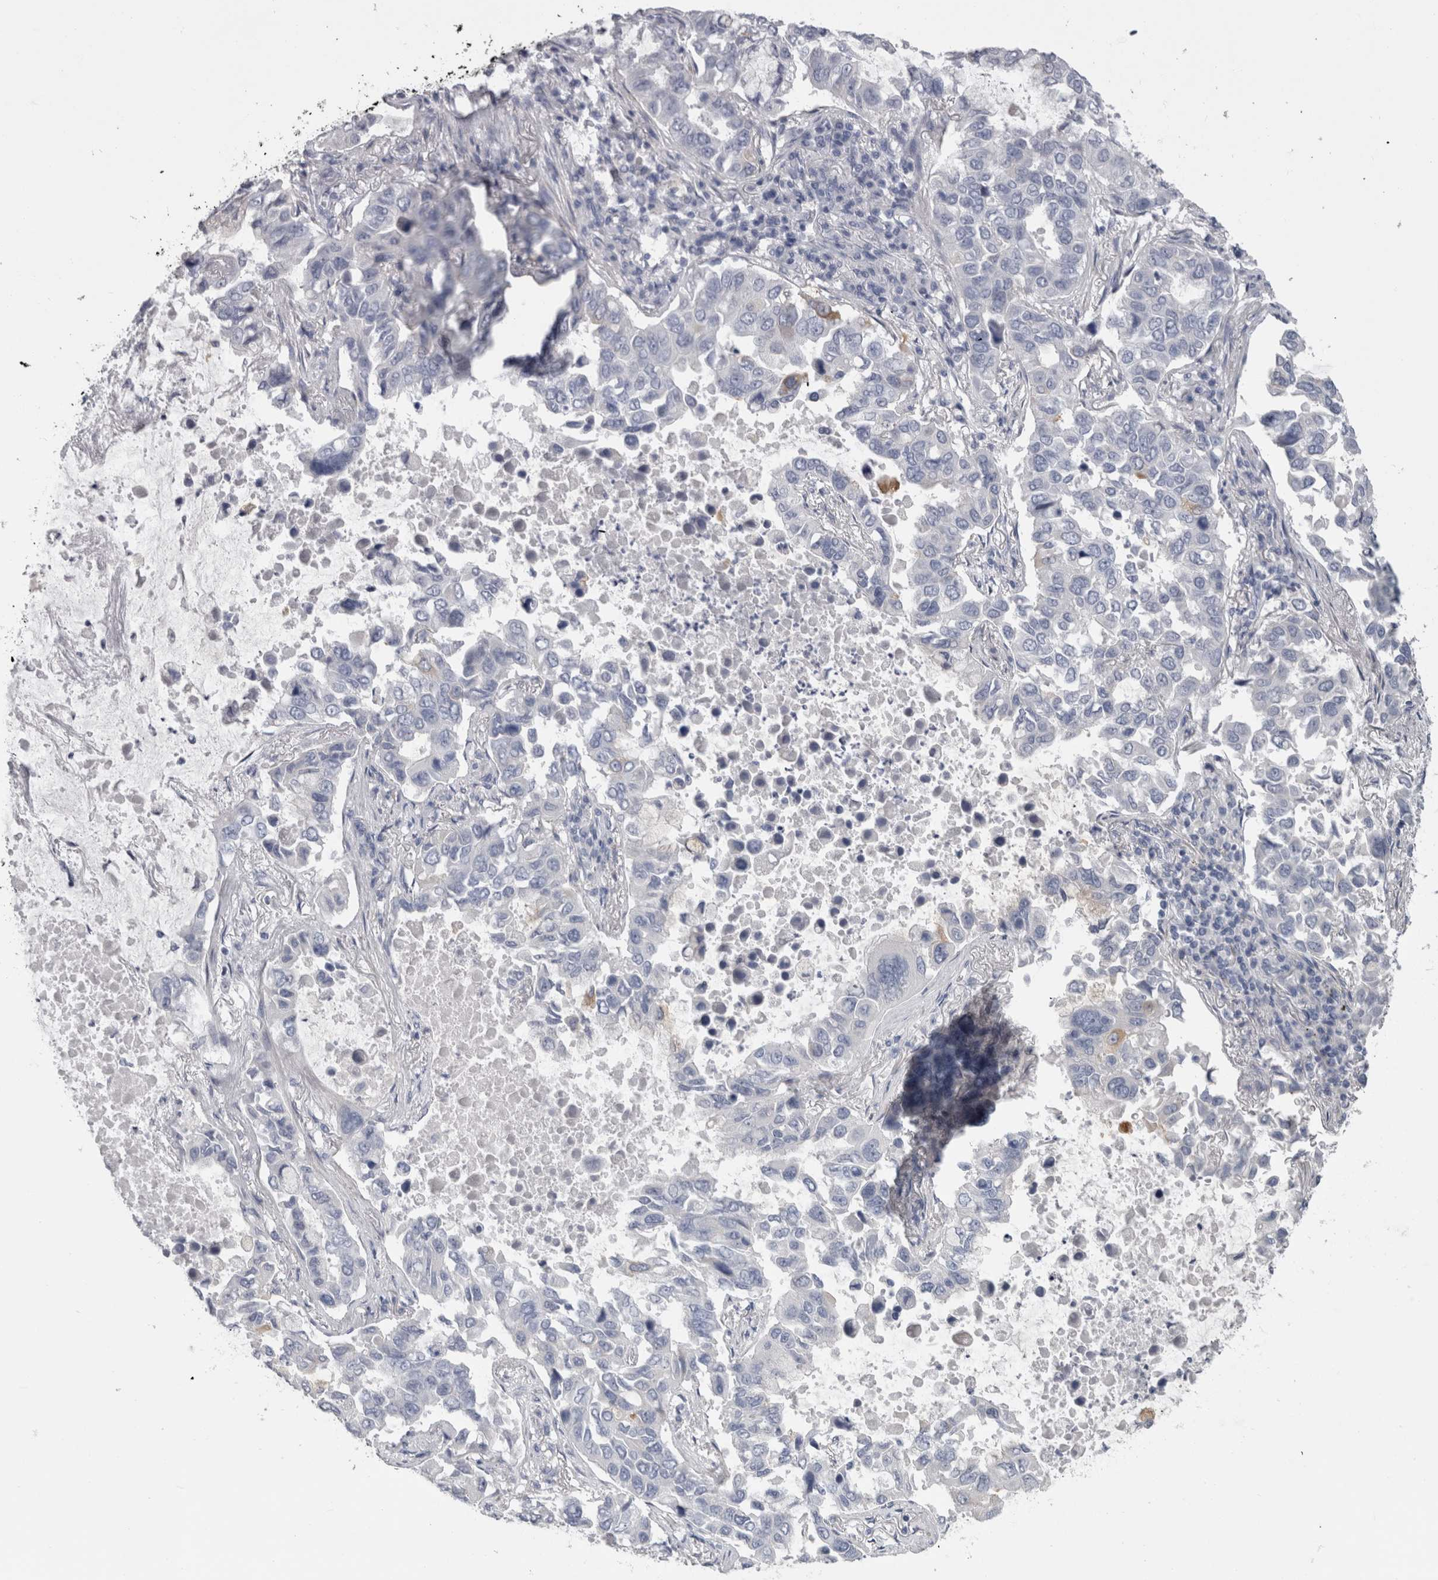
{"staining": {"intensity": "negative", "quantity": "none", "location": "none"}, "tissue": "lung cancer", "cell_type": "Tumor cells", "image_type": "cancer", "snomed": [{"axis": "morphology", "description": "Adenocarcinoma, NOS"}, {"axis": "topography", "description": "Lung"}], "caption": "There is no significant positivity in tumor cells of lung cancer (adenocarcinoma).", "gene": "MSMB", "patient": {"sex": "male", "age": 64}}